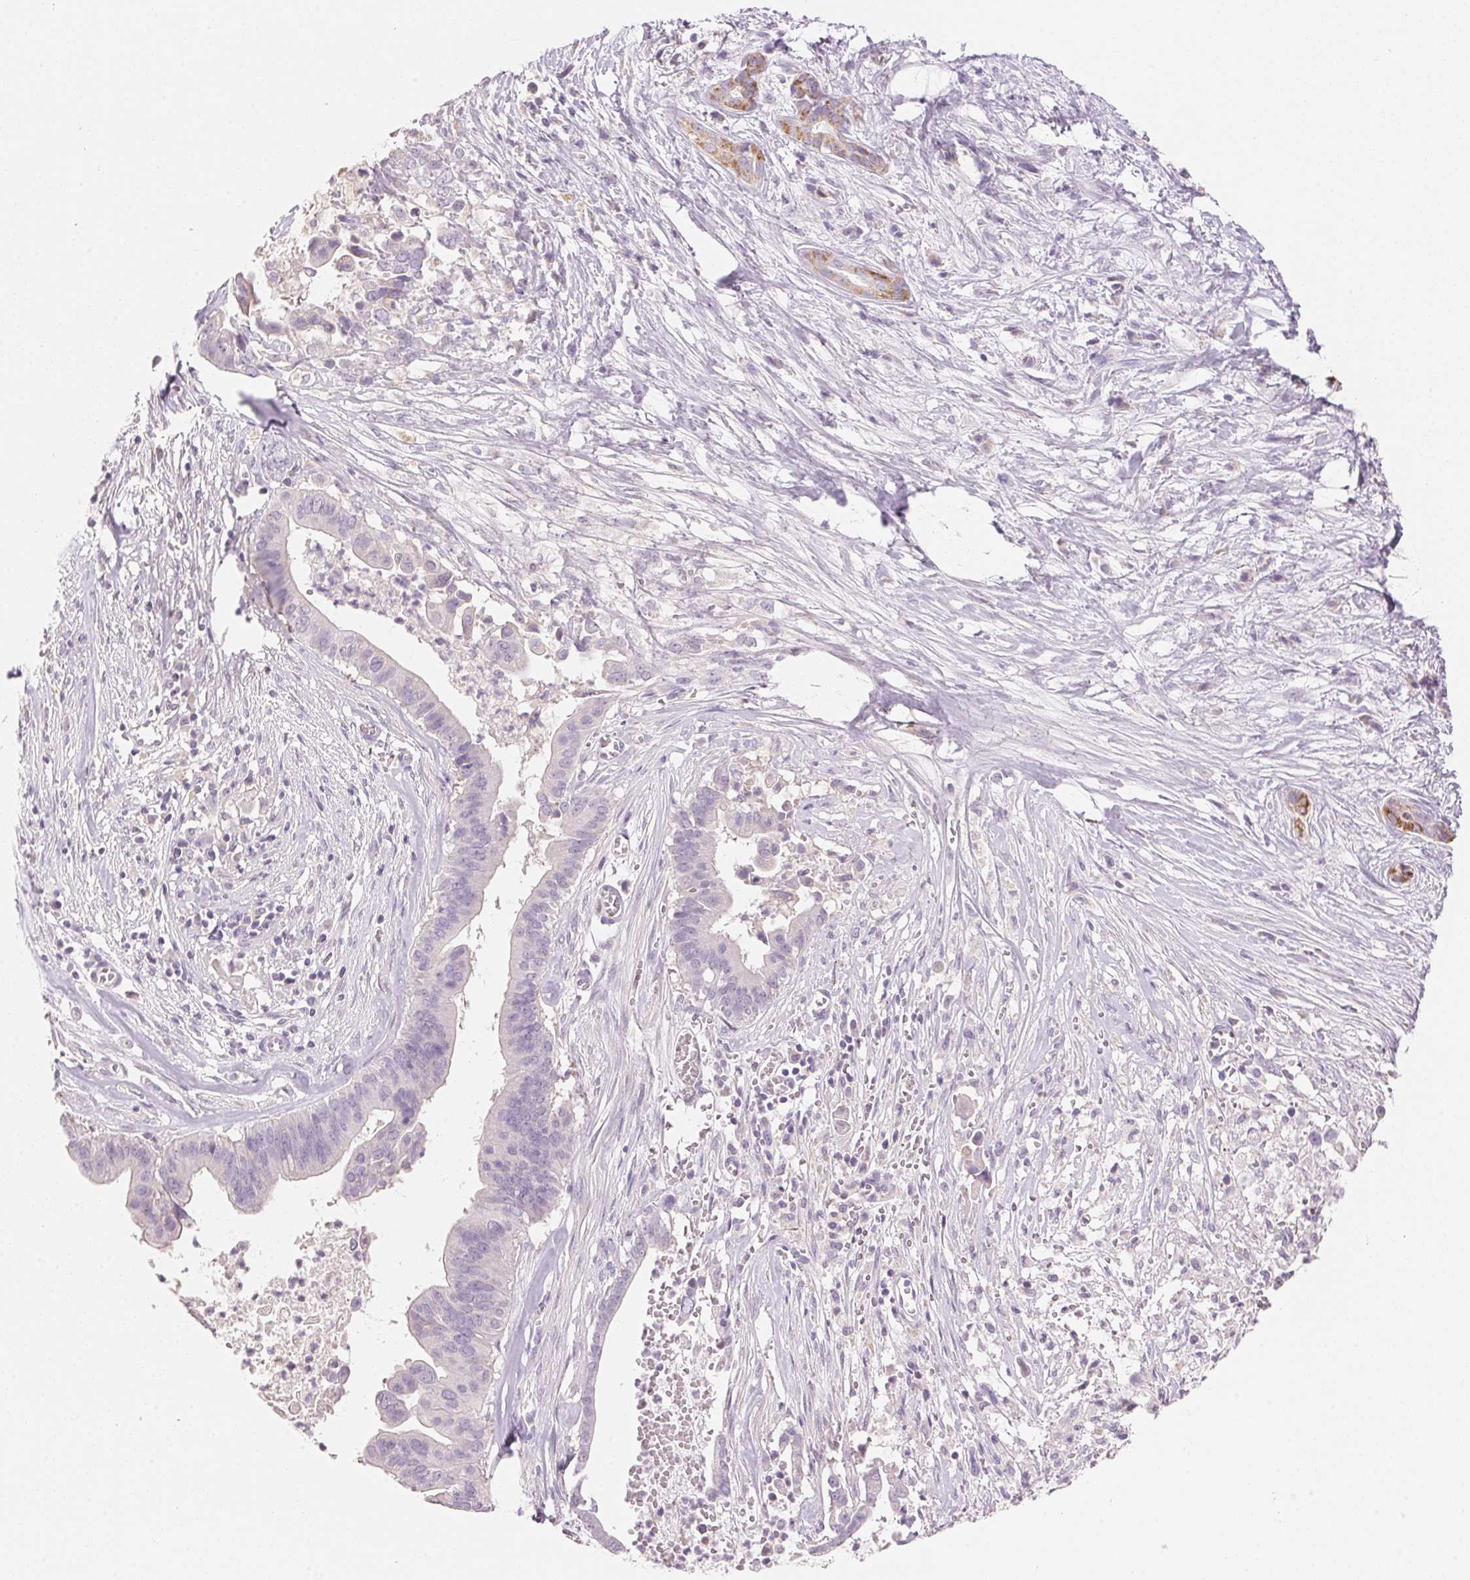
{"staining": {"intensity": "negative", "quantity": "none", "location": "none"}, "tissue": "pancreatic cancer", "cell_type": "Tumor cells", "image_type": "cancer", "snomed": [{"axis": "morphology", "description": "Adenocarcinoma, NOS"}, {"axis": "topography", "description": "Pancreas"}], "caption": "Pancreatic adenocarcinoma was stained to show a protein in brown. There is no significant positivity in tumor cells.", "gene": "CYP11B1", "patient": {"sex": "male", "age": 61}}